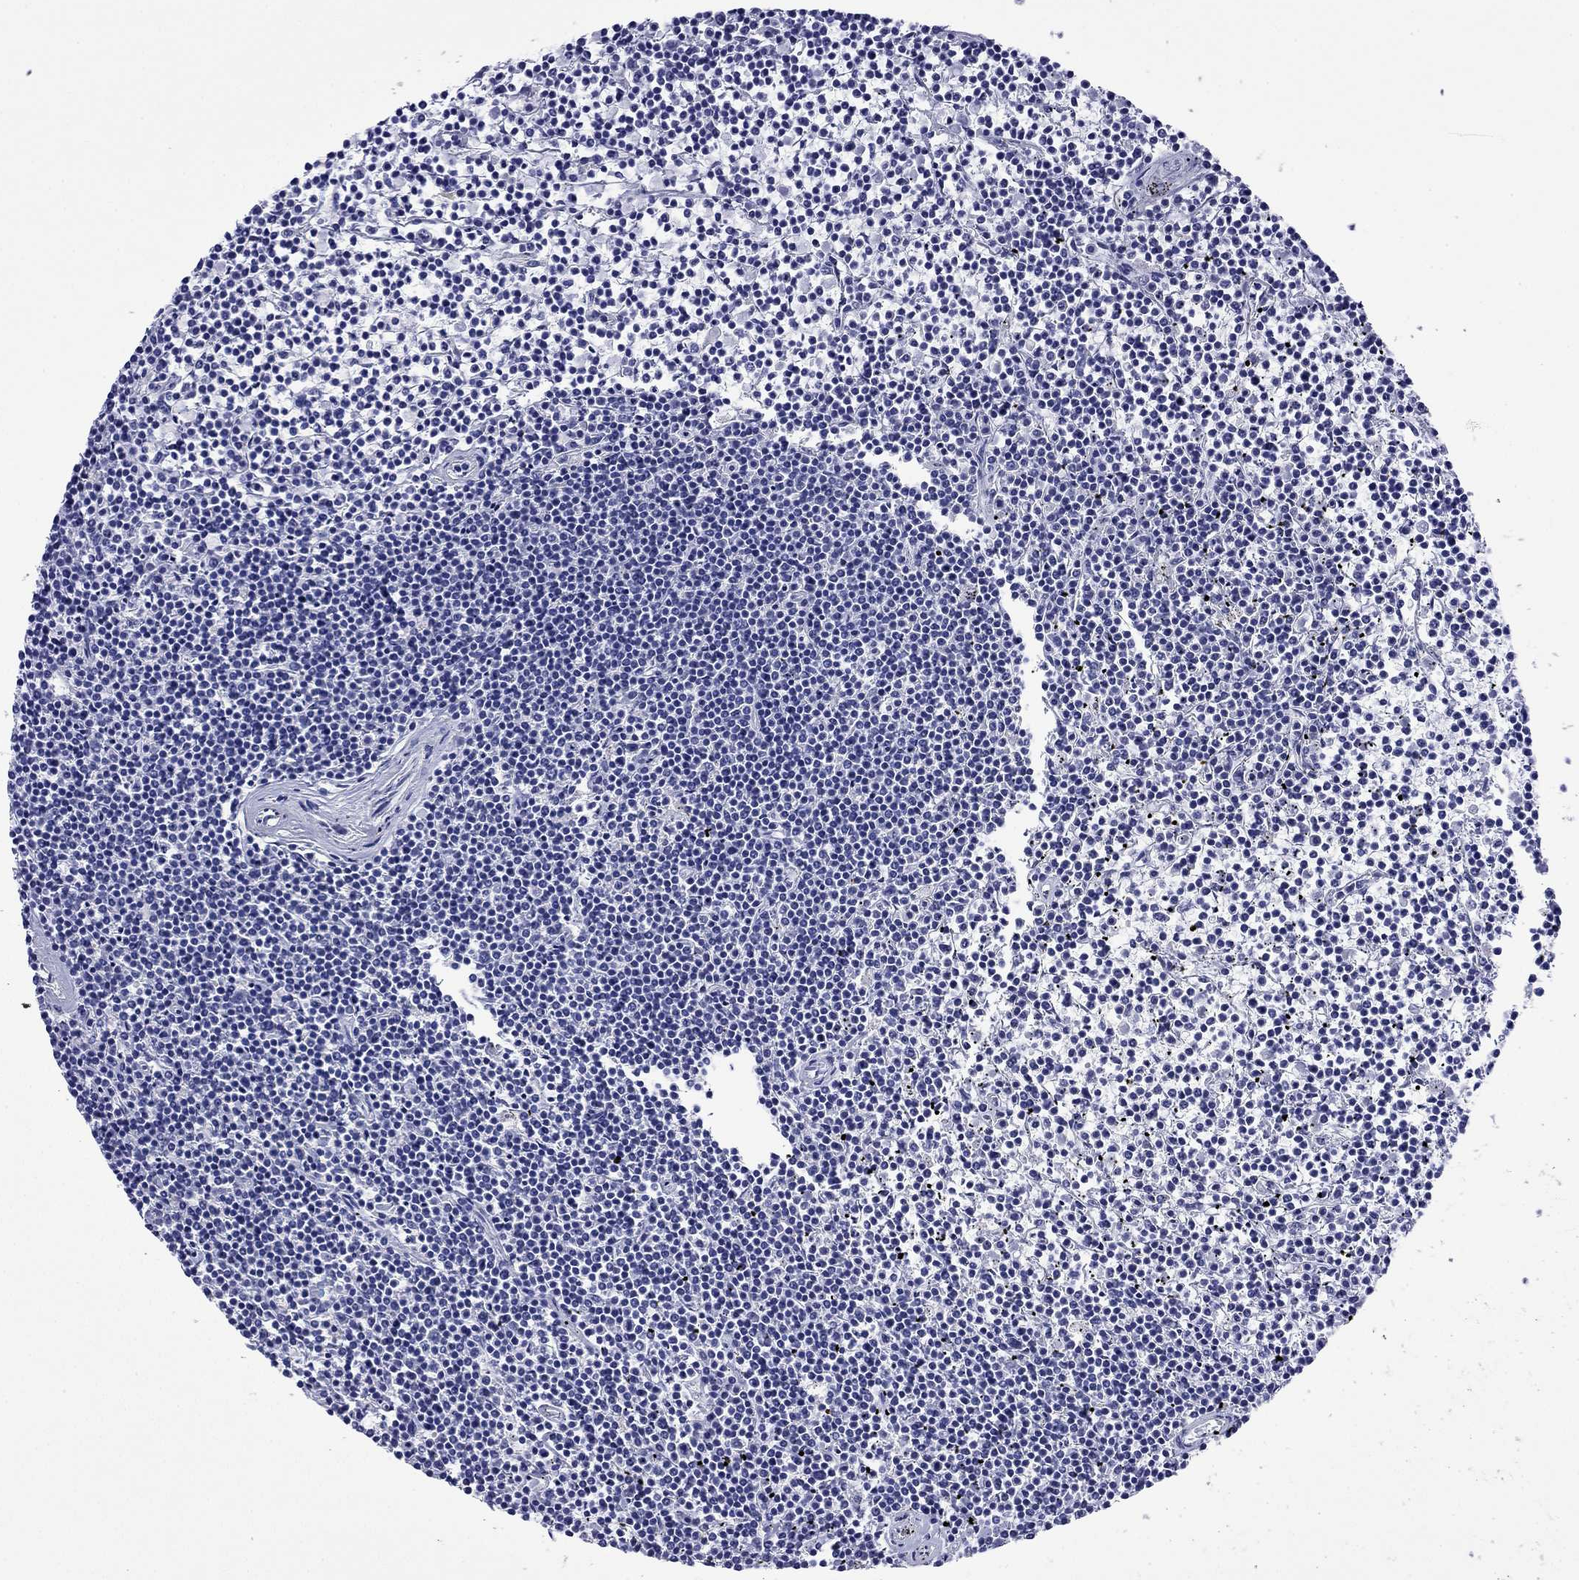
{"staining": {"intensity": "negative", "quantity": "none", "location": "none"}, "tissue": "lymphoma", "cell_type": "Tumor cells", "image_type": "cancer", "snomed": [{"axis": "morphology", "description": "Malignant lymphoma, non-Hodgkin's type, Low grade"}, {"axis": "topography", "description": "Spleen"}], "caption": "This is an immunohistochemistry histopathology image of low-grade malignant lymphoma, non-Hodgkin's type. There is no staining in tumor cells.", "gene": "FIGLA", "patient": {"sex": "female", "age": 19}}